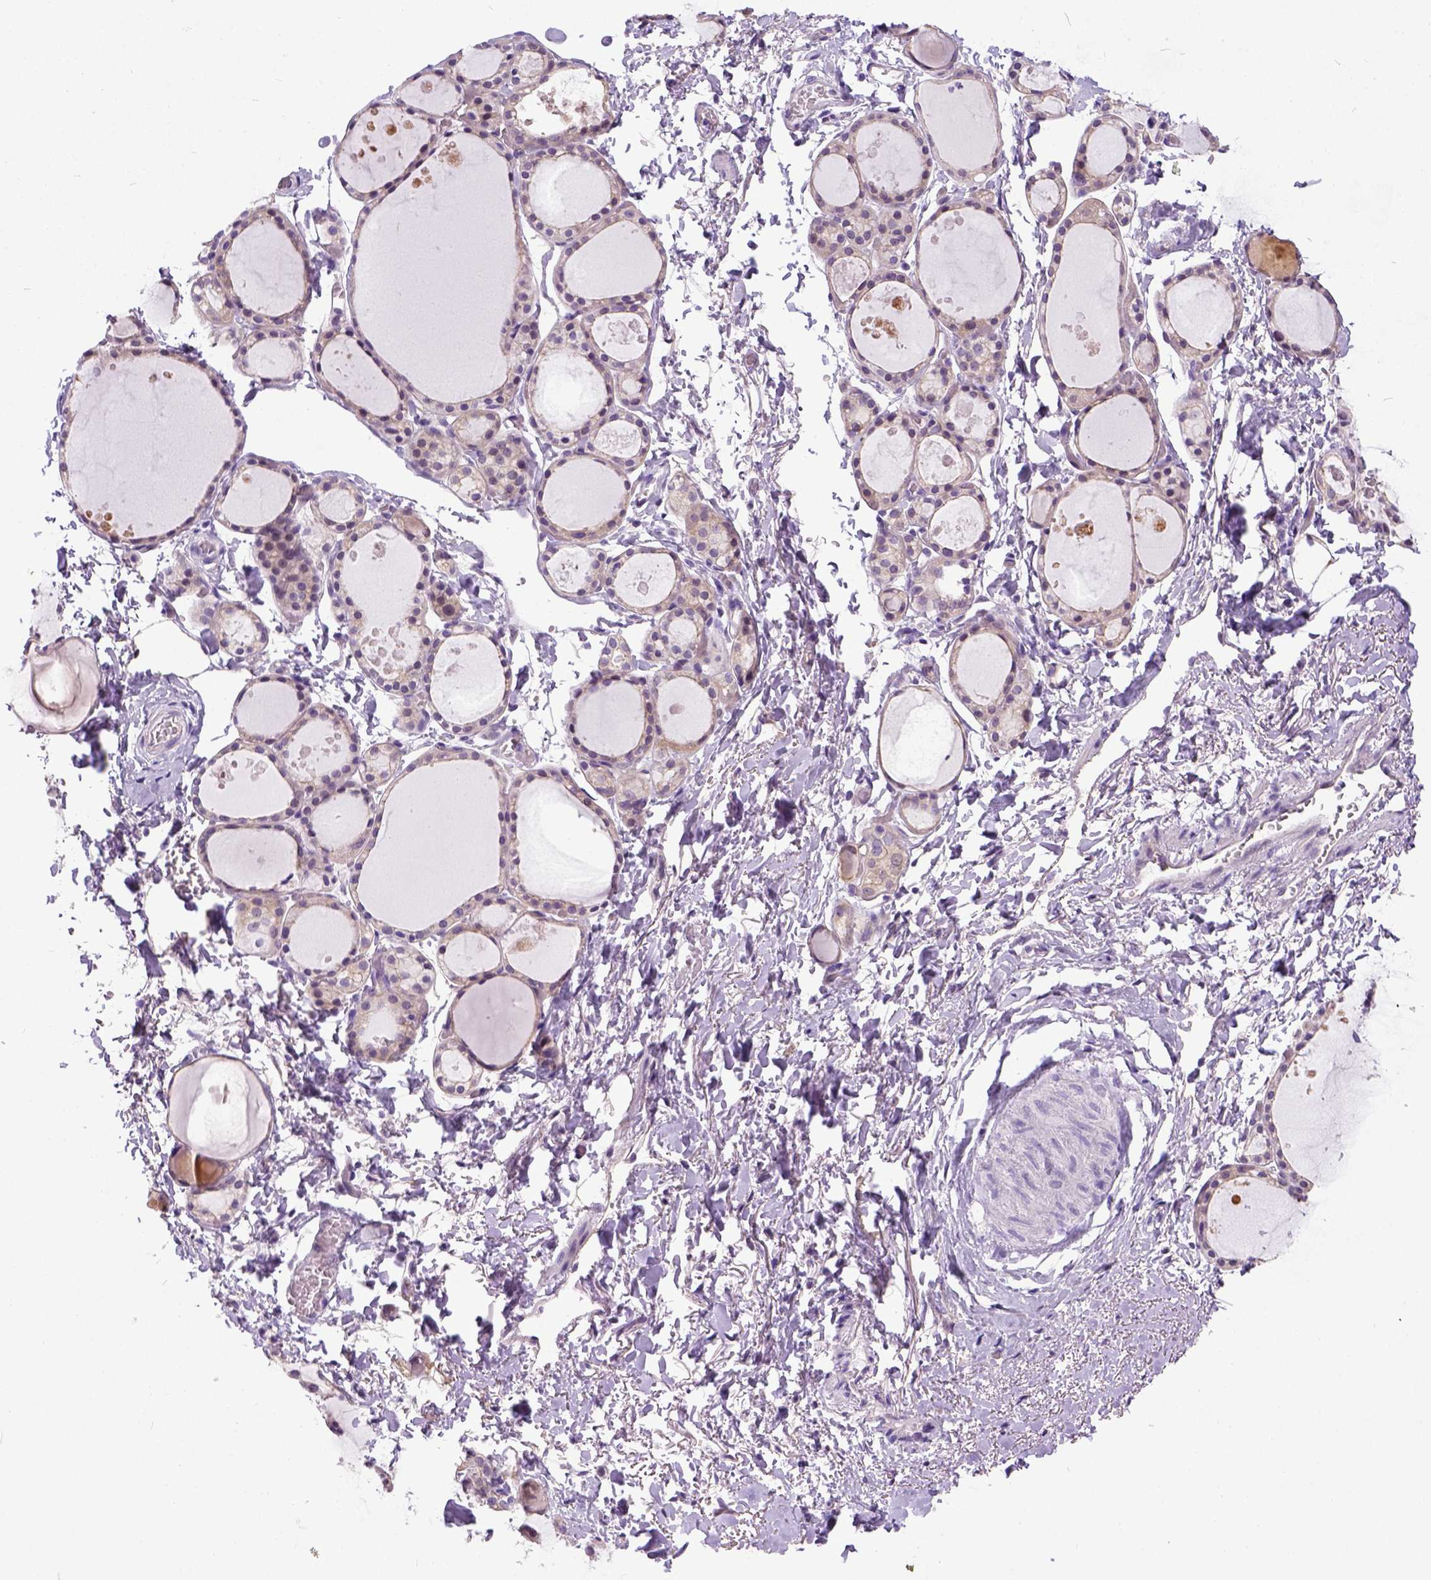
{"staining": {"intensity": "weak", "quantity": ">75%", "location": "cytoplasmic/membranous"}, "tissue": "thyroid gland", "cell_type": "Glandular cells", "image_type": "normal", "snomed": [{"axis": "morphology", "description": "Normal tissue, NOS"}, {"axis": "topography", "description": "Thyroid gland"}], "caption": "The micrograph displays a brown stain indicating the presence of a protein in the cytoplasmic/membranous of glandular cells in thyroid gland. Immunohistochemistry stains the protein of interest in brown and the nuclei are stained blue.", "gene": "NEK5", "patient": {"sex": "male", "age": 68}}